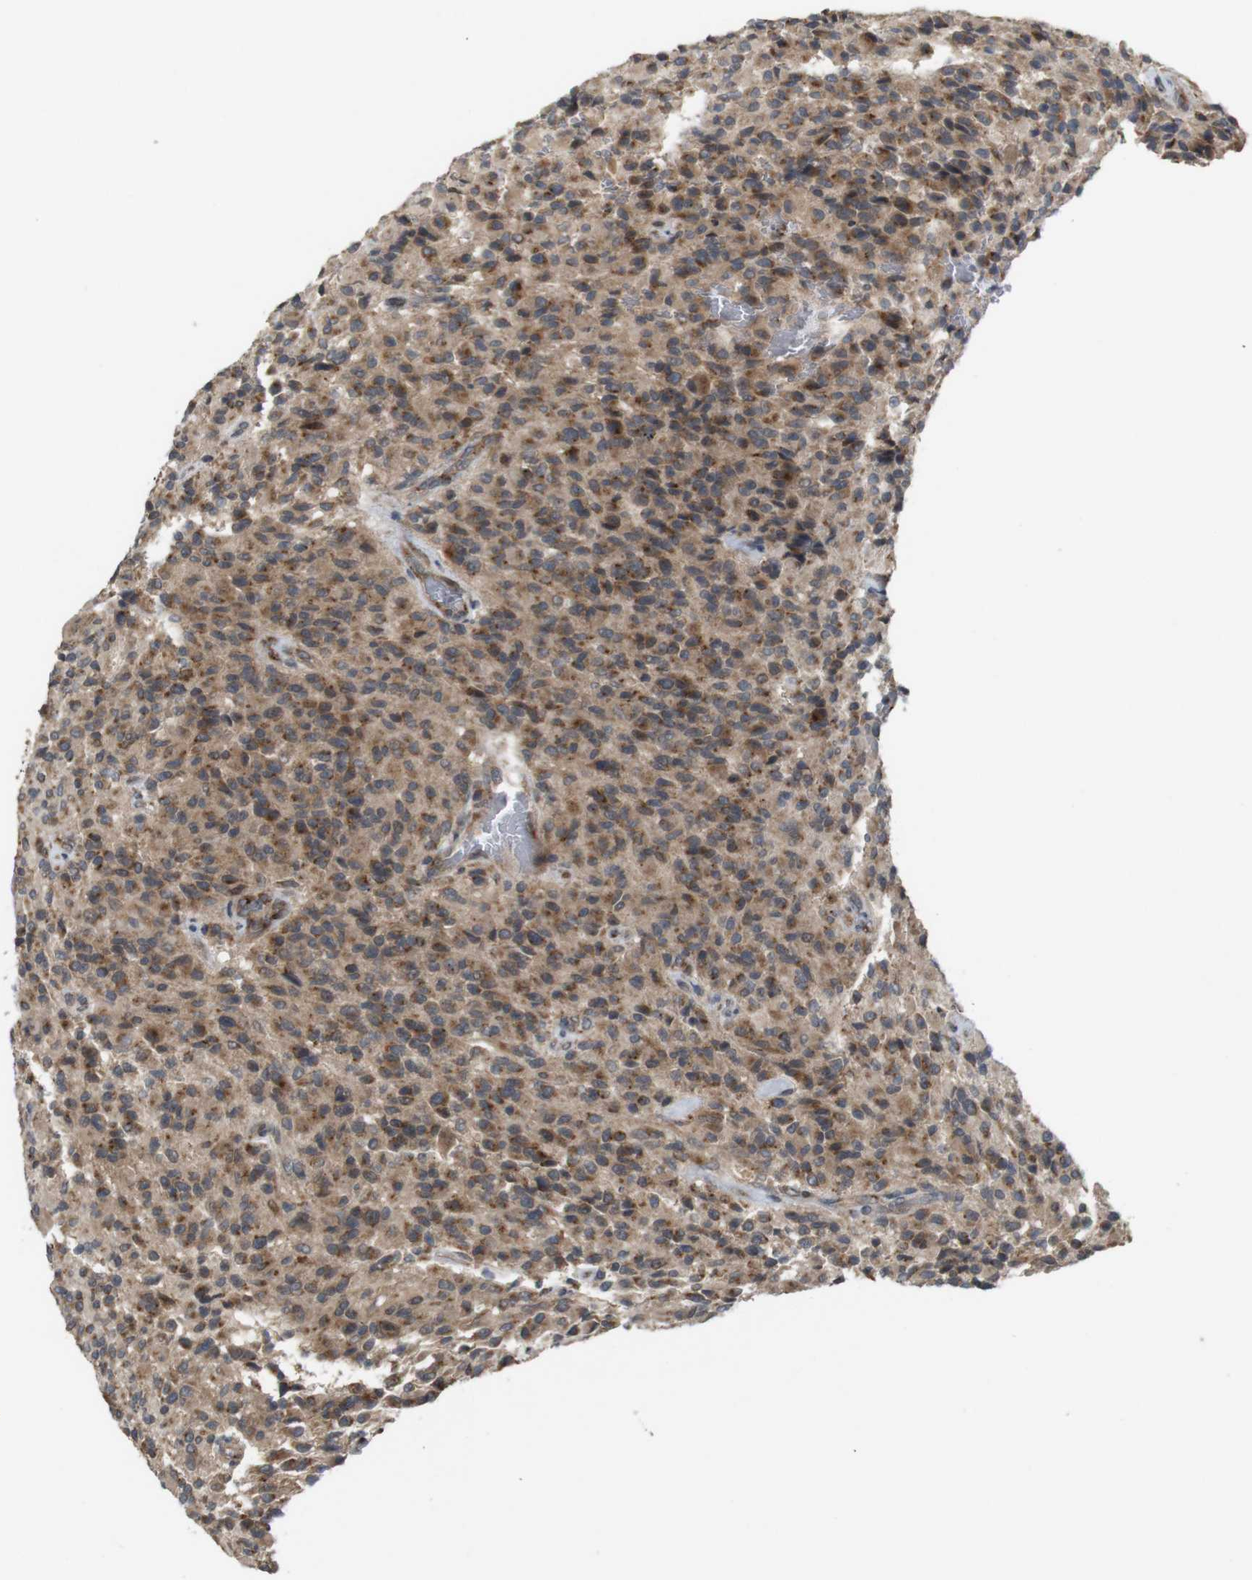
{"staining": {"intensity": "moderate", "quantity": ">75%", "location": "cytoplasmic/membranous"}, "tissue": "glioma", "cell_type": "Tumor cells", "image_type": "cancer", "snomed": [{"axis": "morphology", "description": "Glioma, malignant, High grade"}, {"axis": "topography", "description": "Brain"}], "caption": "Immunohistochemistry image of high-grade glioma (malignant) stained for a protein (brown), which displays medium levels of moderate cytoplasmic/membranous positivity in approximately >75% of tumor cells.", "gene": "EFCAB14", "patient": {"sex": "male", "age": 71}}